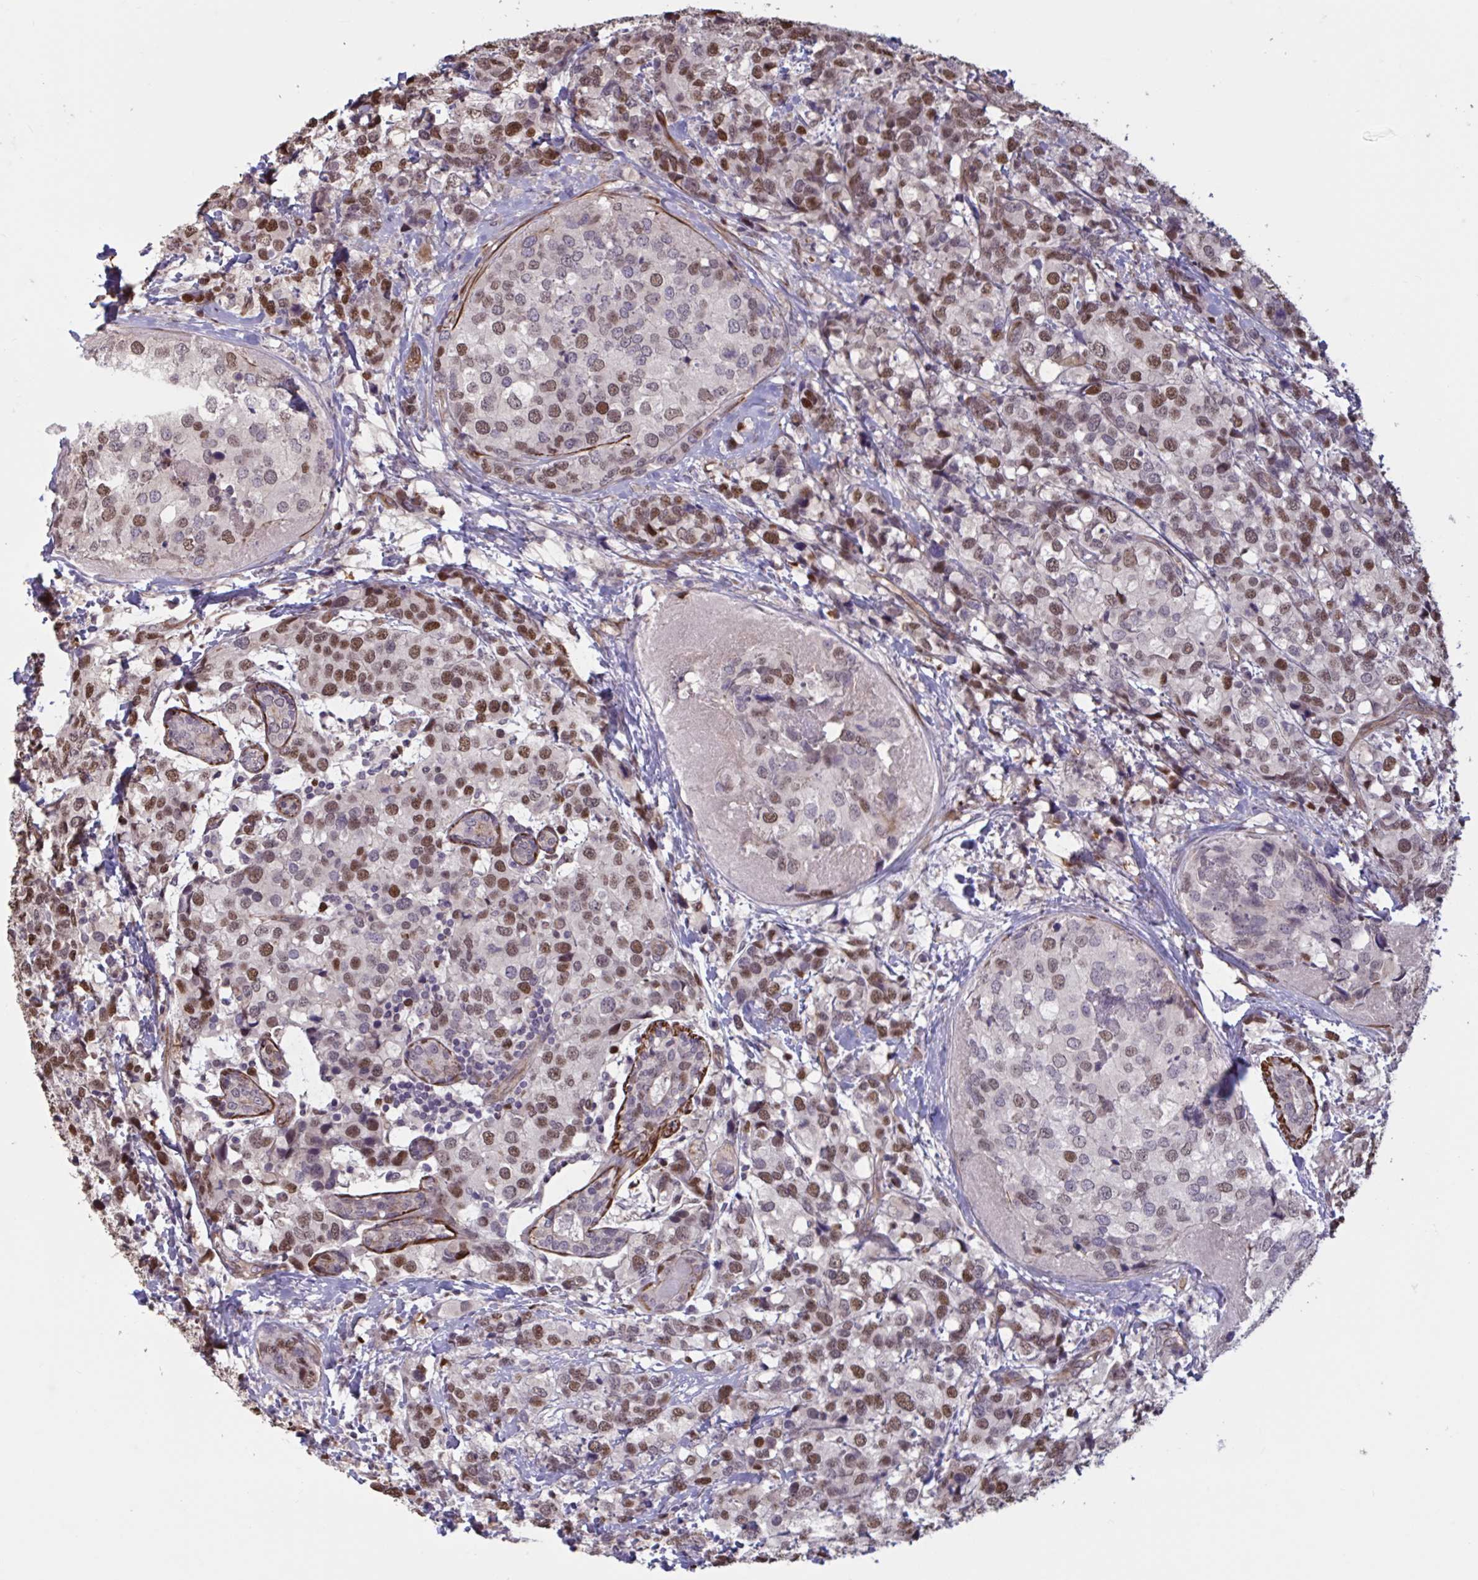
{"staining": {"intensity": "moderate", "quantity": ">75%", "location": "nuclear"}, "tissue": "breast cancer", "cell_type": "Tumor cells", "image_type": "cancer", "snomed": [{"axis": "morphology", "description": "Lobular carcinoma"}, {"axis": "topography", "description": "Breast"}], "caption": "Immunohistochemistry histopathology image of breast cancer stained for a protein (brown), which demonstrates medium levels of moderate nuclear expression in about >75% of tumor cells.", "gene": "IPO5", "patient": {"sex": "female", "age": 59}}